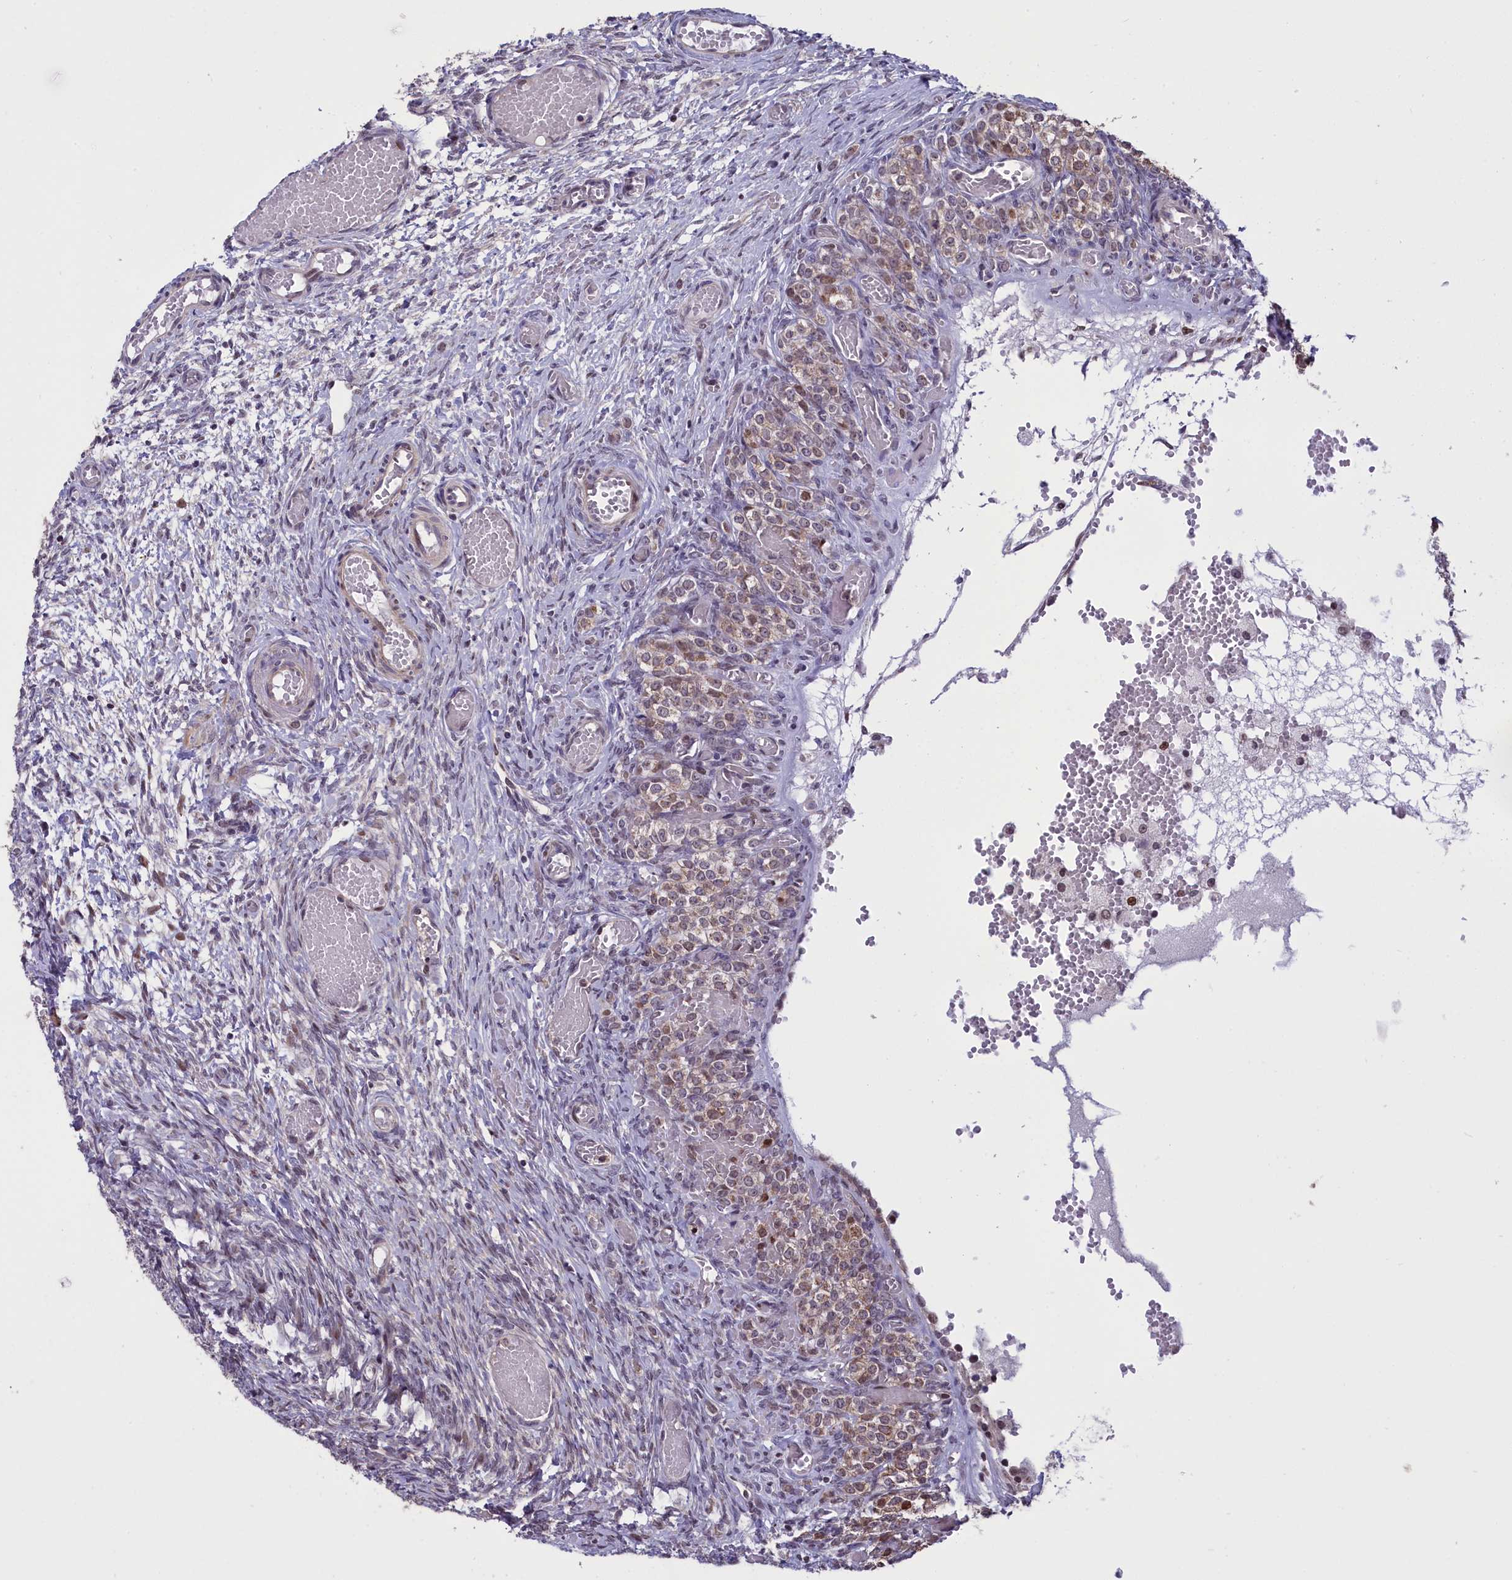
{"staining": {"intensity": "weak", "quantity": "<25%", "location": "nuclear"}, "tissue": "ovary", "cell_type": "Ovarian stroma cells", "image_type": "normal", "snomed": [{"axis": "morphology", "description": "Adenocarcinoma, NOS"}, {"axis": "topography", "description": "Endometrium"}], "caption": "Human ovary stained for a protein using immunohistochemistry reveals no staining in ovarian stroma cells.", "gene": "RELB", "patient": {"sex": "female", "age": 32}}